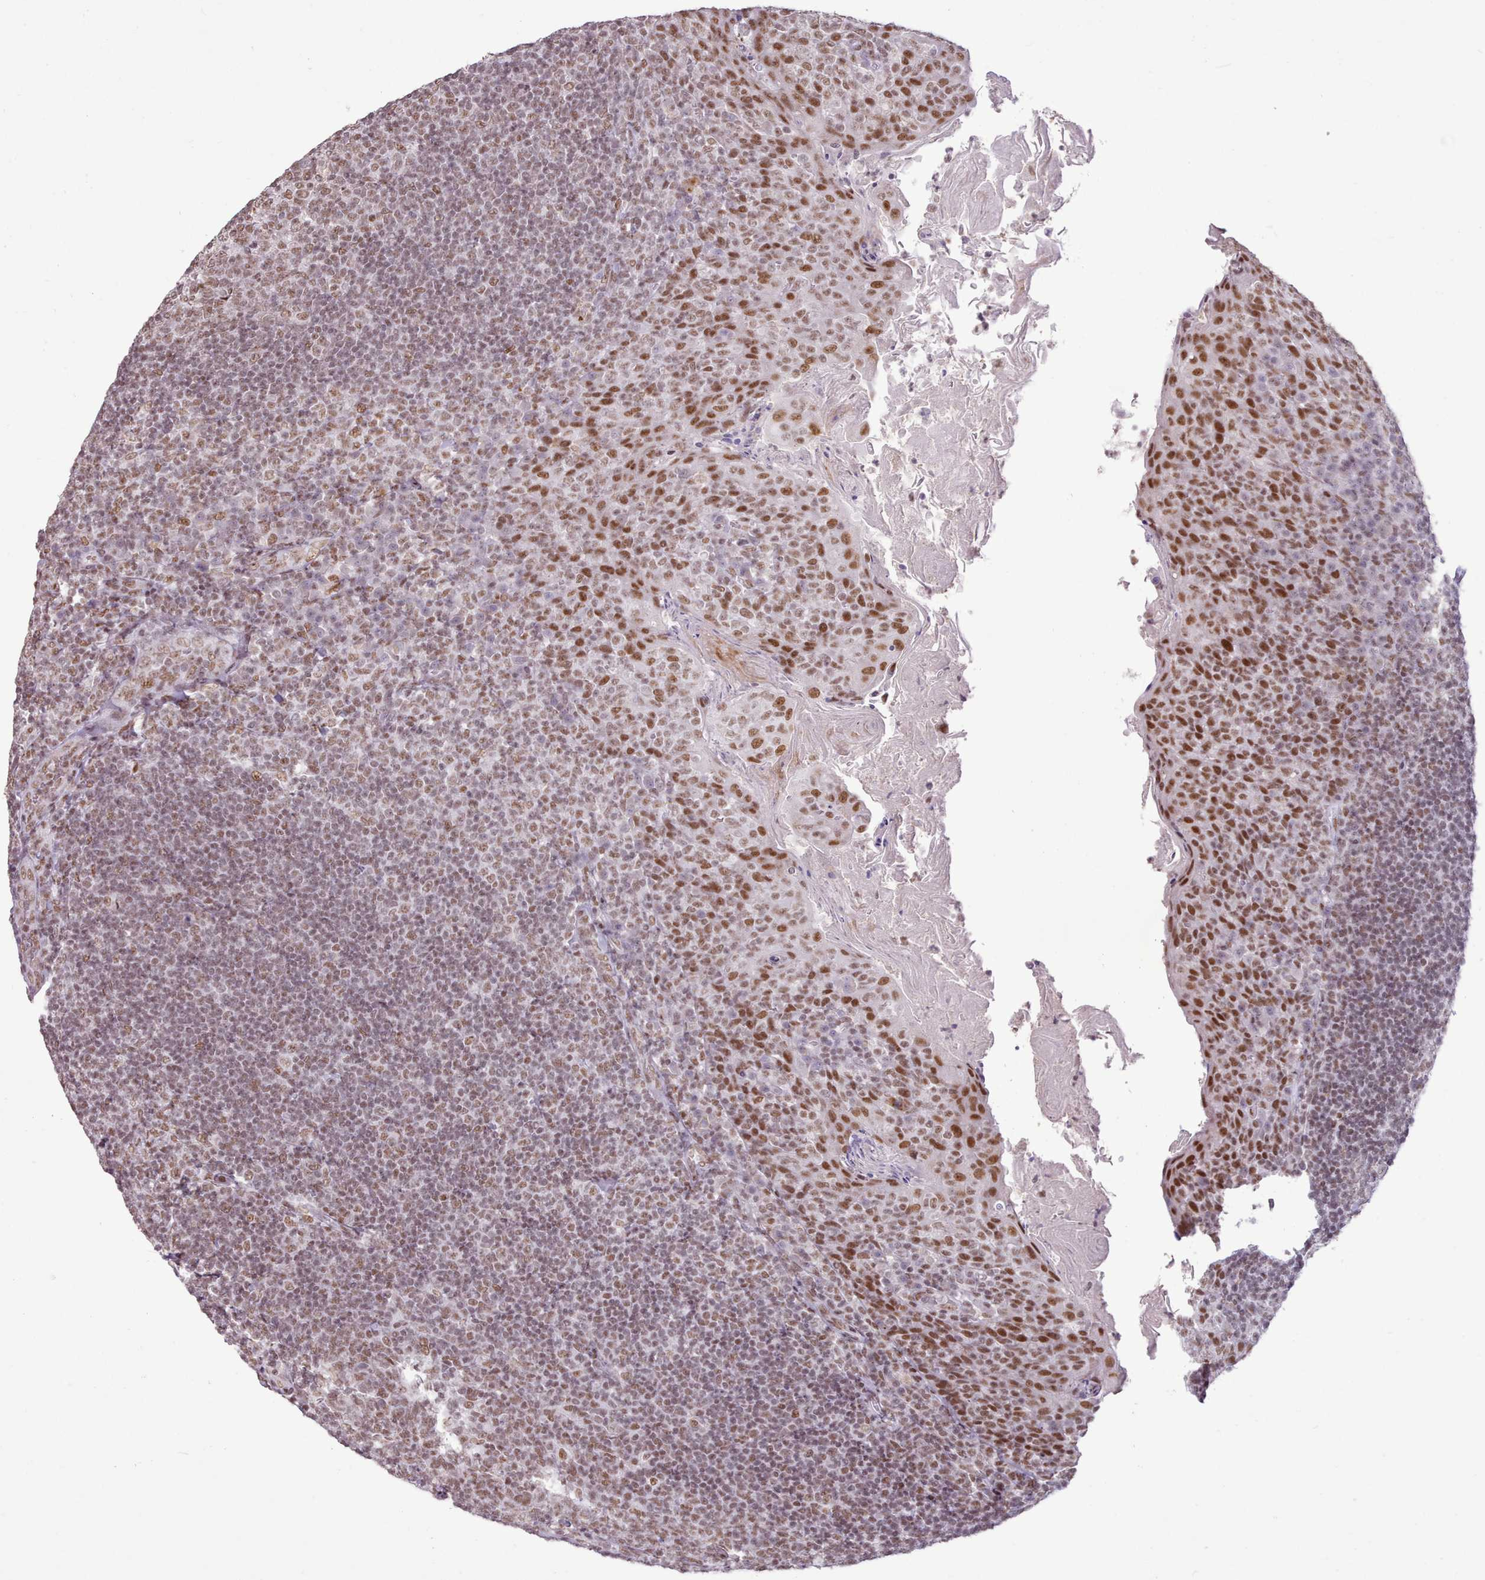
{"staining": {"intensity": "moderate", "quantity": ">75%", "location": "nuclear"}, "tissue": "tonsil", "cell_type": "Germinal center cells", "image_type": "normal", "snomed": [{"axis": "morphology", "description": "Normal tissue, NOS"}, {"axis": "topography", "description": "Tonsil"}], "caption": "Immunohistochemistry (IHC) (DAB) staining of benign human tonsil demonstrates moderate nuclear protein staining in approximately >75% of germinal center cells.", "gene": "TAF15", "patient": {"sex": "female", "age": 10}}